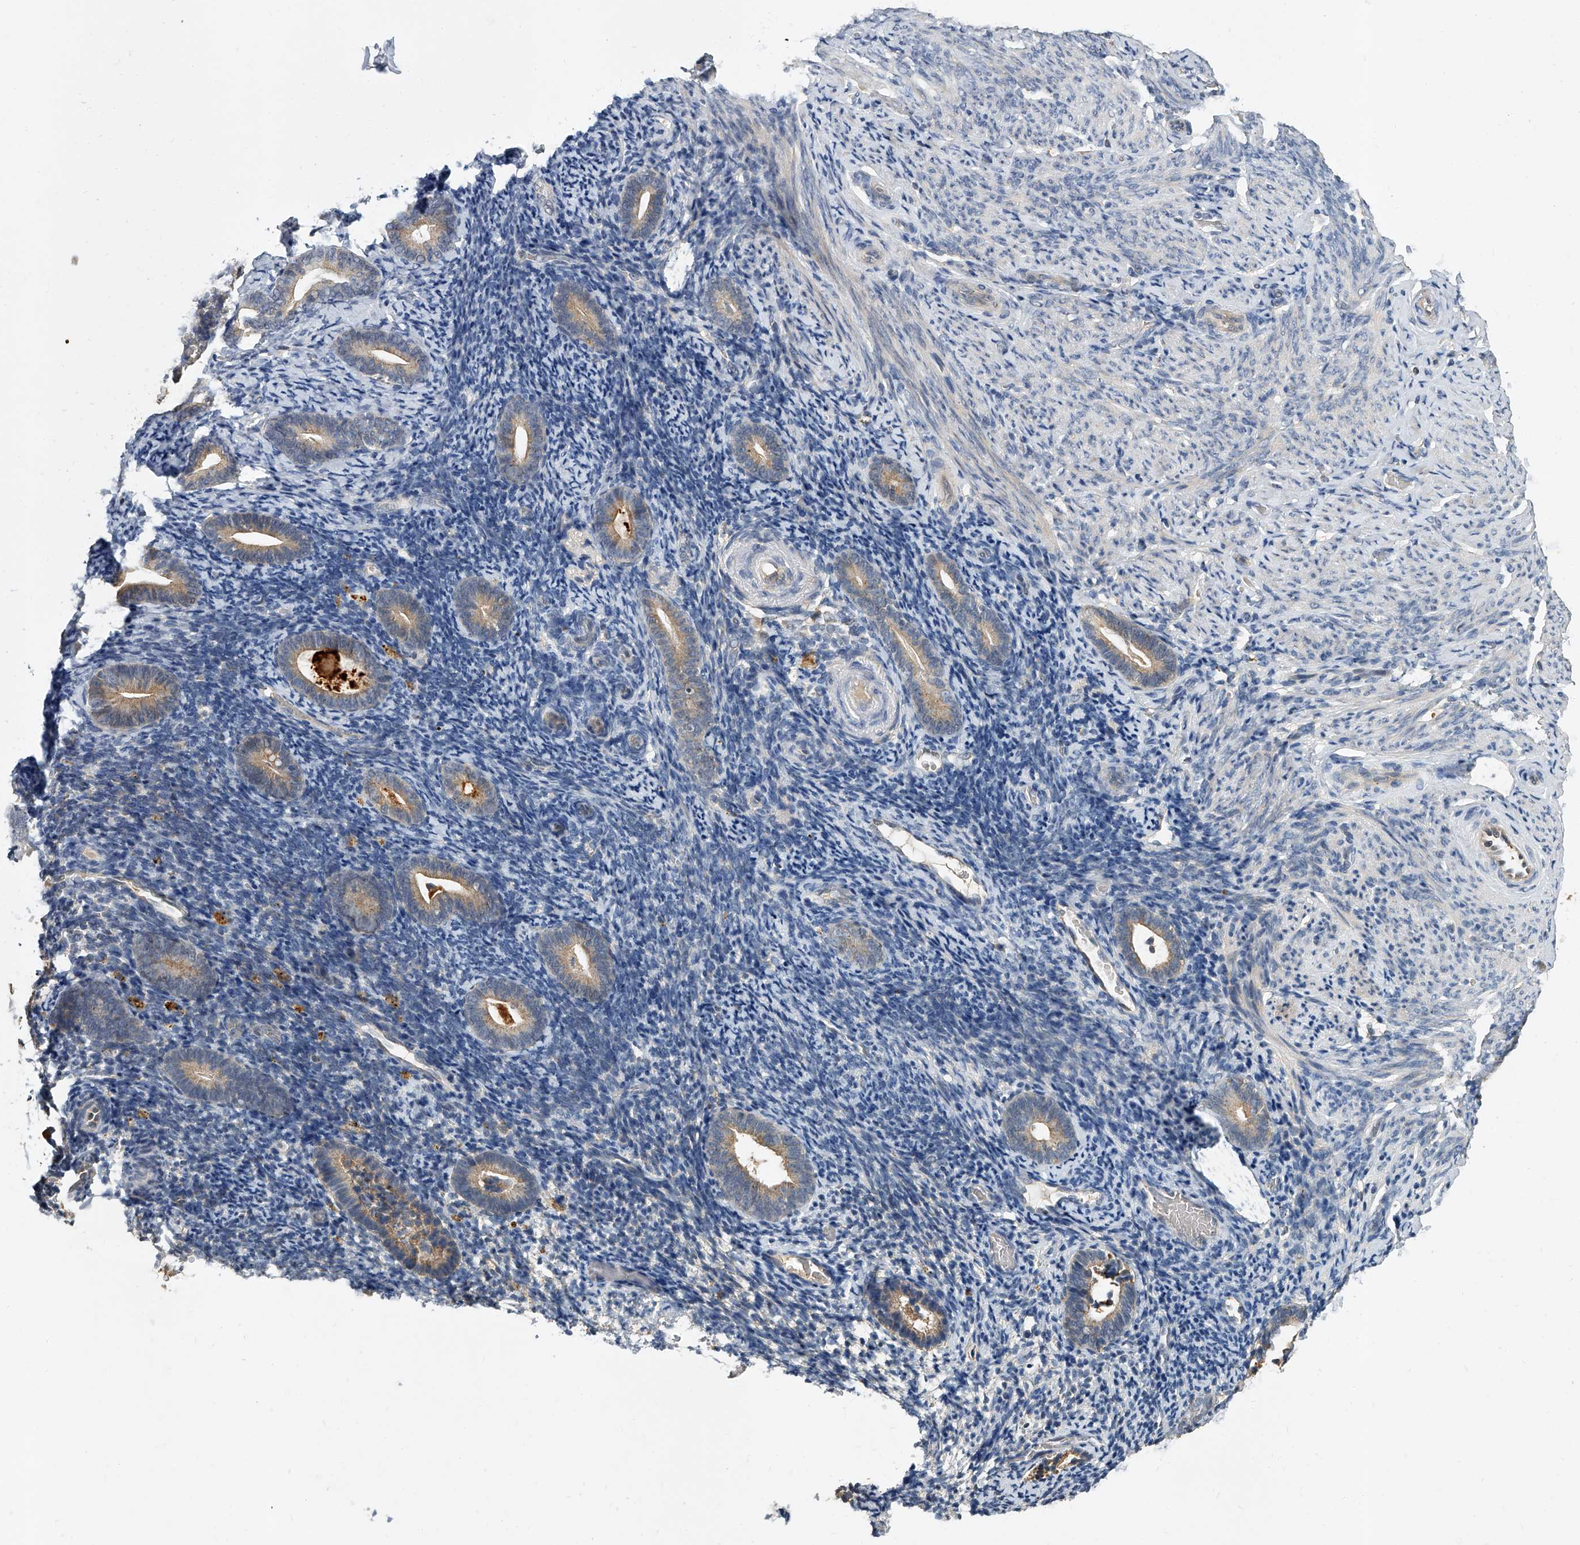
{"staining": {"intensity": "negative", "quantity": "none", "location": "none"}, "tissue": "endometrium", "cell_type": "Cells in endometrial stroma", "image_type": "normal", "snomed": [{"axis": "morphology", "description": "Normal tissue, NOS"}, {"axis": "topography", "description": "Endometrium"}], "caption": "DAB immunohistochemical staining of benign endometrium demonstrates no significant staining in cells in endometrial stroma. Brightfield microscopy of immunohistochemistry stained with DAB (brown) and hematoxylin (blue), captured at high magnification.", "gene": "JAG2", "patient": {"sex": "female", "age": 51}}